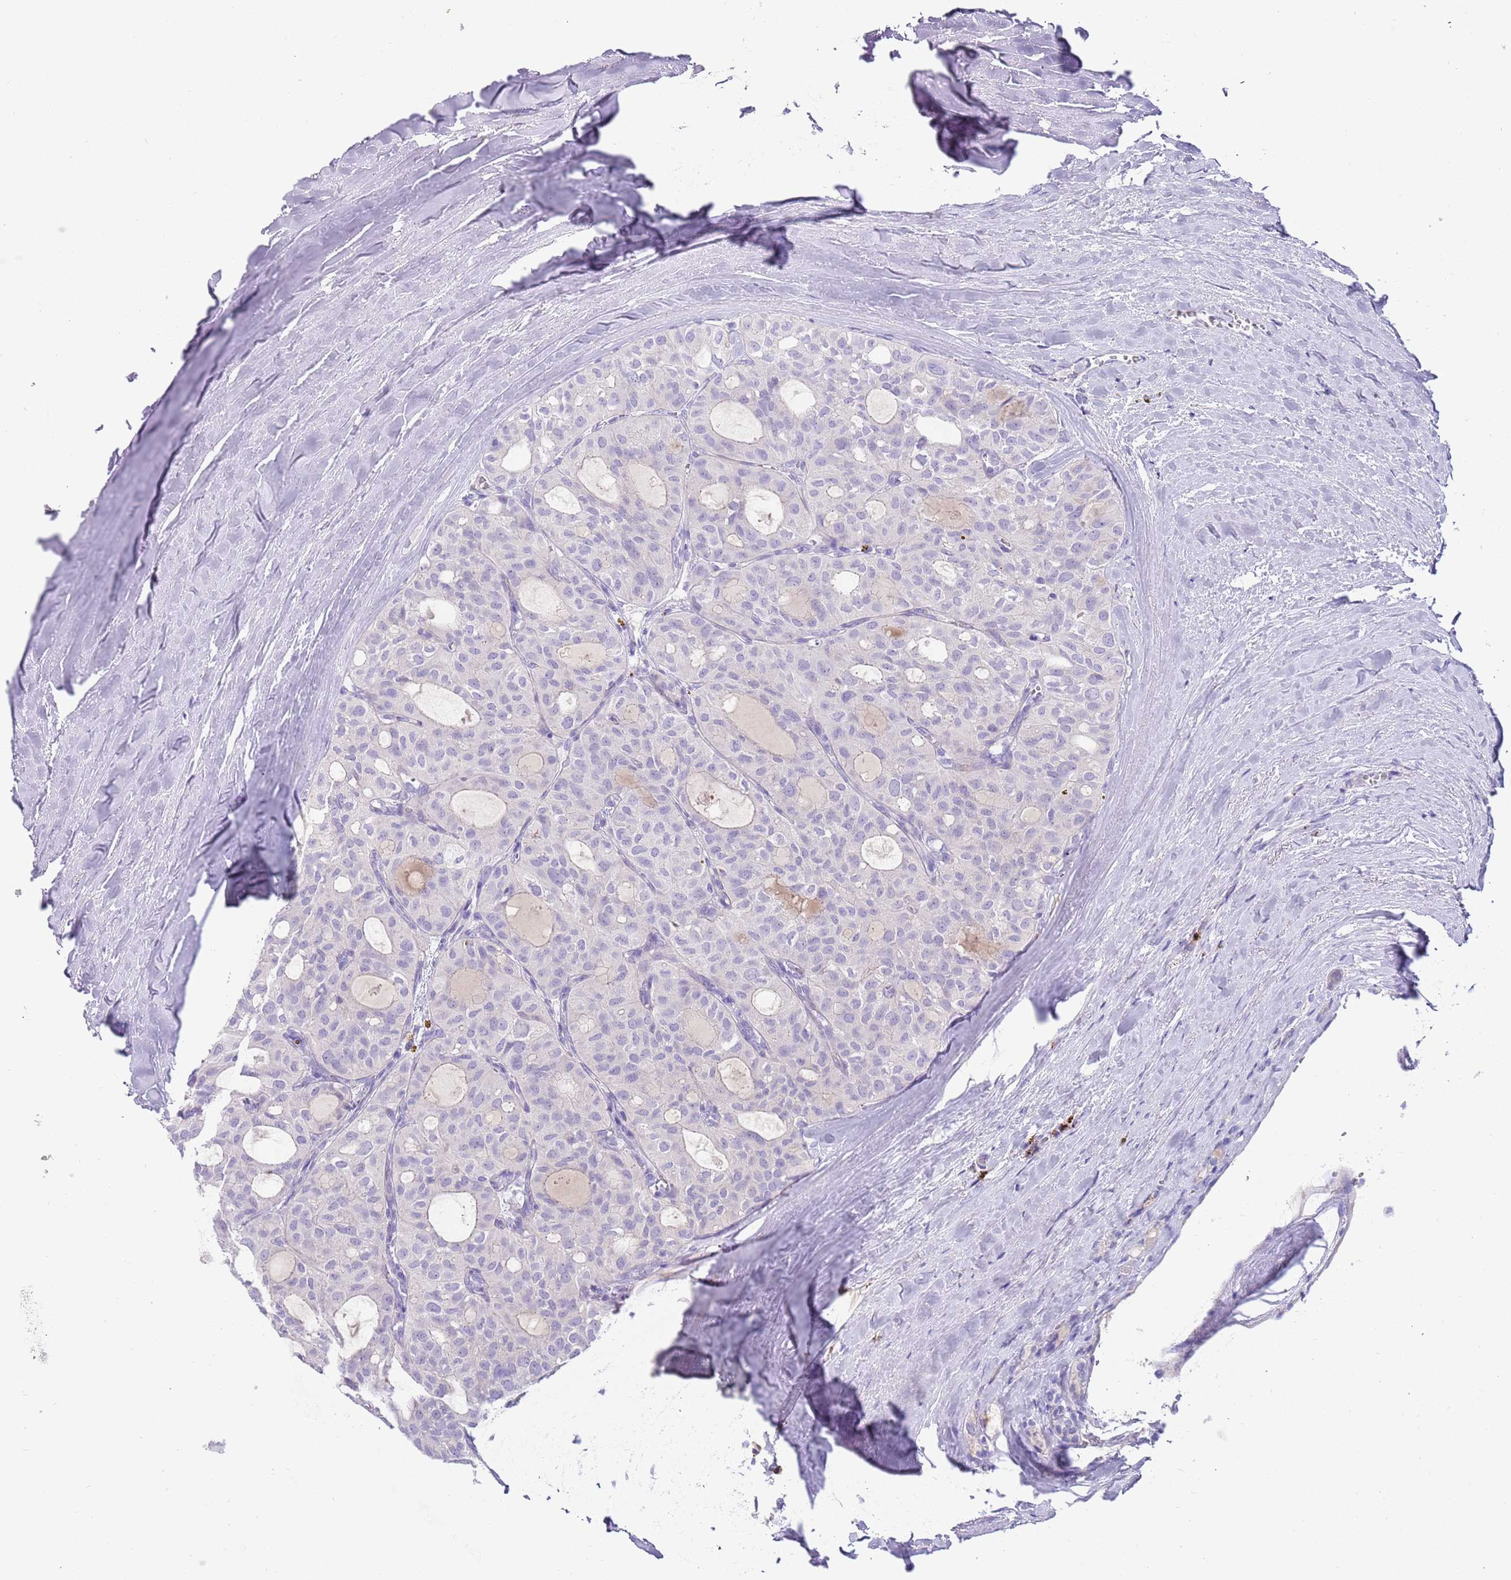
{"staining": {"intensity": "negative", "quantity": "none", "location": "none"}, "tissue": "thyroid cancer", "cell_type": "Tumor cells", "image_type": "cancer", "snomed": [{"axis": "morphology", "description": "Follicular adenoma carcinoma, NOS"}, {"axis": "topography", "description": "Thyroid gland"}], "caption": "Histopathology image shows no significant protein staining in tumor cells of thyroid follicular adenoma carcinoma.", "gene": "LRRN3", "patient": {"sex": "male", "age": 75}}